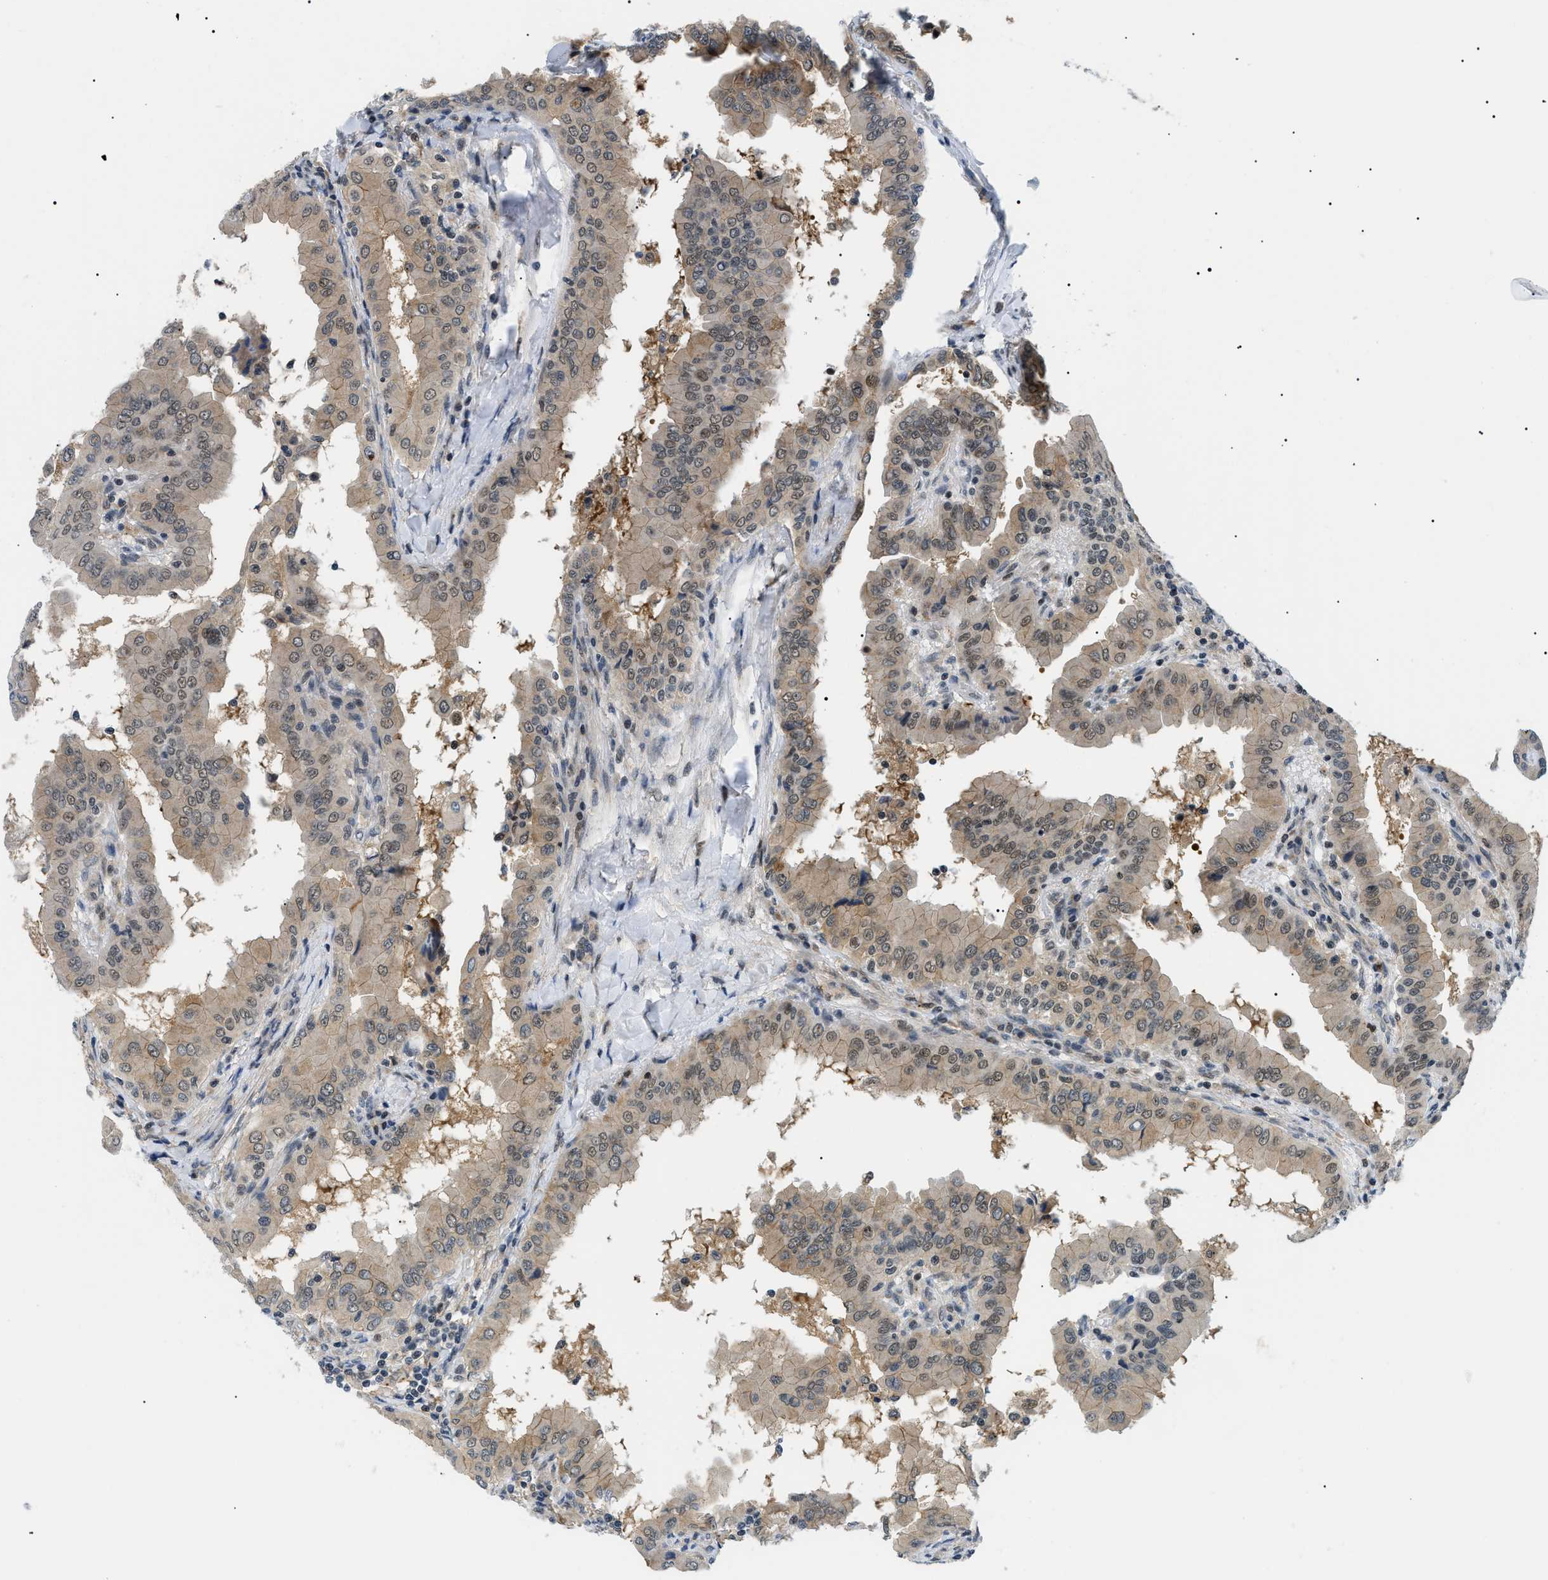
{"staining": {"intensity": "weak", "quantity": ">75%", "location": "cytoplasmic/membranous,nuclear"}, "tissue": "thyroid cancer", "cell_type": "Tumor cells", "image_type": "cancer", "snomed": [{"axis": "morphology", "description": "Papillary adenocarcinoma, NOS"}, {"axis": "topography", "description": "Thyroid gland"}], "caption": "Immunohistochemical staining of human thyroid papillary adenocarcinoma demonstrates low levels of weak cytoplasmic/membranous and nuclear protein positivity in approximately >75% of tumor cells. (DAB IHC, brown staining for protein, blue staining for nuclei).", "gene": "RBM15", "patient": {"sex": "male", "age": 33}}